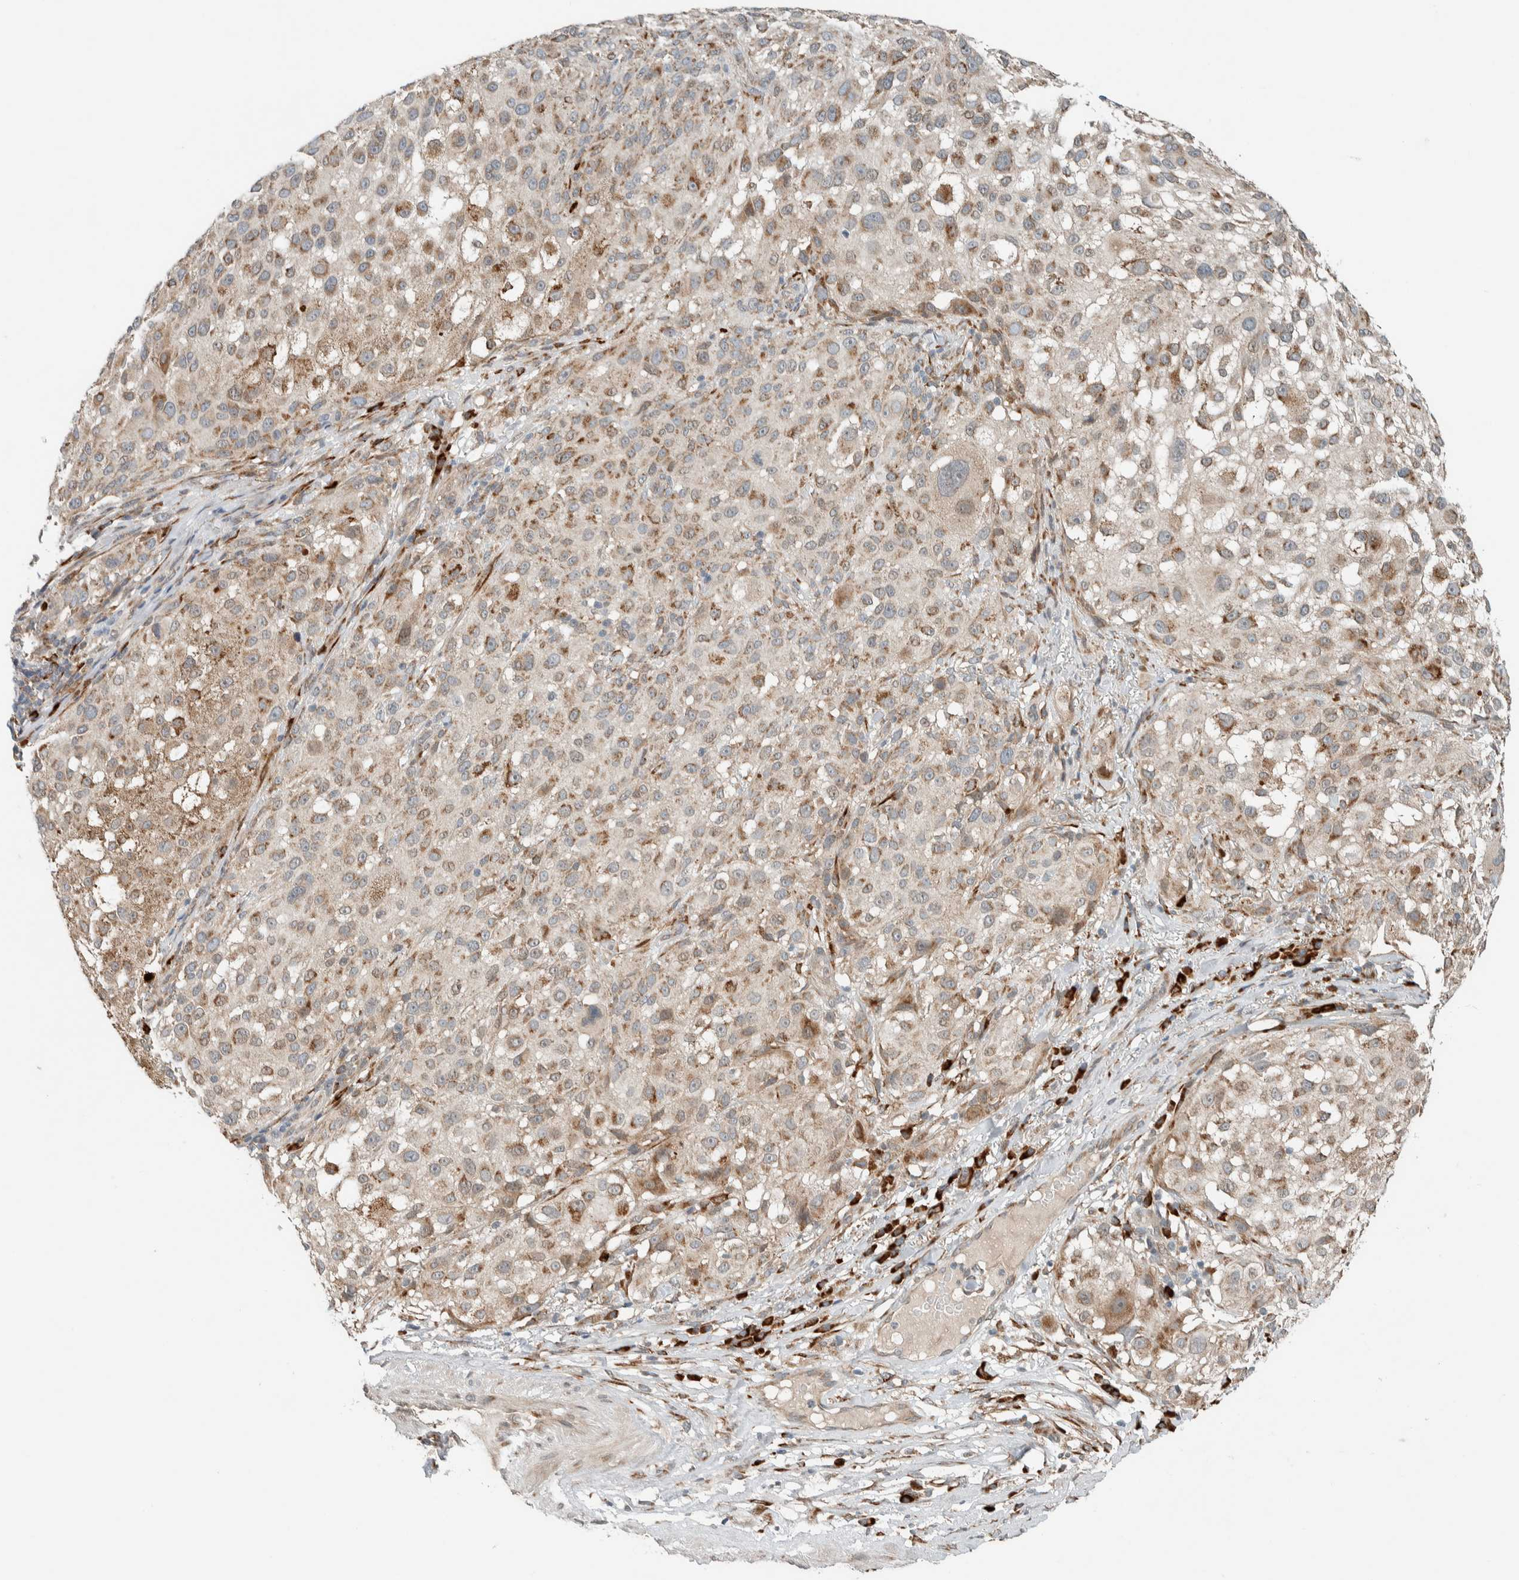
{"staining": {"intensity": "weak", "quantity": ">75%", "location": "cytoplasmic/membranous"}, "tissue": "melanoma", "cell_type": "Tumor cells", "image_type": "cancer", "snomed": [{"axis": "morphology", "description": "Necrosis, NOS"}, {"axis": "morphology", "description": "Malignant melanoma, NOS"}, {"axis": "topography", "description": "Skin"}], "caption": "This image displays immunohistochemistry staining of human malignant melanoma, with low weak cytoplasmic/membranous positivity in approximately >75% of tumor cells.", "gene": "CTBP2", "patient": {"sex": "female", "age": 87}}